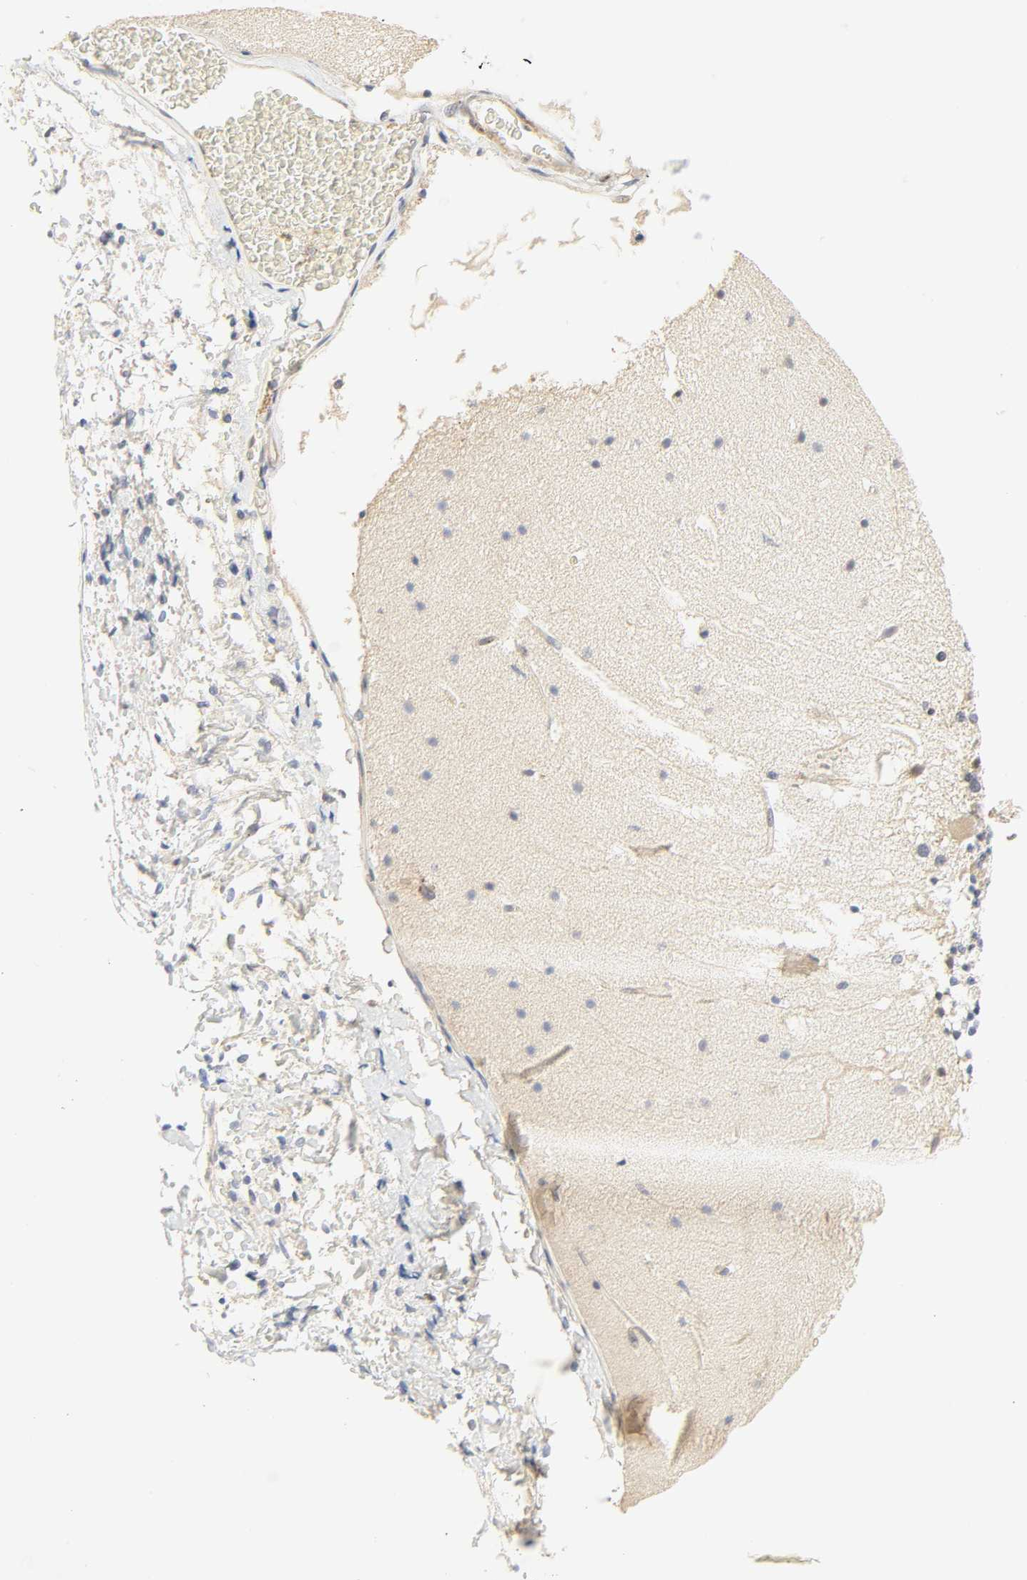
{"staining": {"intensity": "negative", "quantity": "none", "location": "none"}, "tissue": "cerebellum", "cell_type": "Cells in granular layer", "image_type": "normal", "snomed": [{"axis": "morphology", "description": "Normal tissue, NOS"}, {"axis": "topography", "description": "Cerebellum"}], "caption": "Cells in granular layer show no significant positivity in normal cerebellum. Brightfield microscopy of IHC stained with DAB (brown) and hematoxylin (blue), captured at high magnification.", "gene": "BORCS8", "patient": {"sex": "female", "age": 19}}